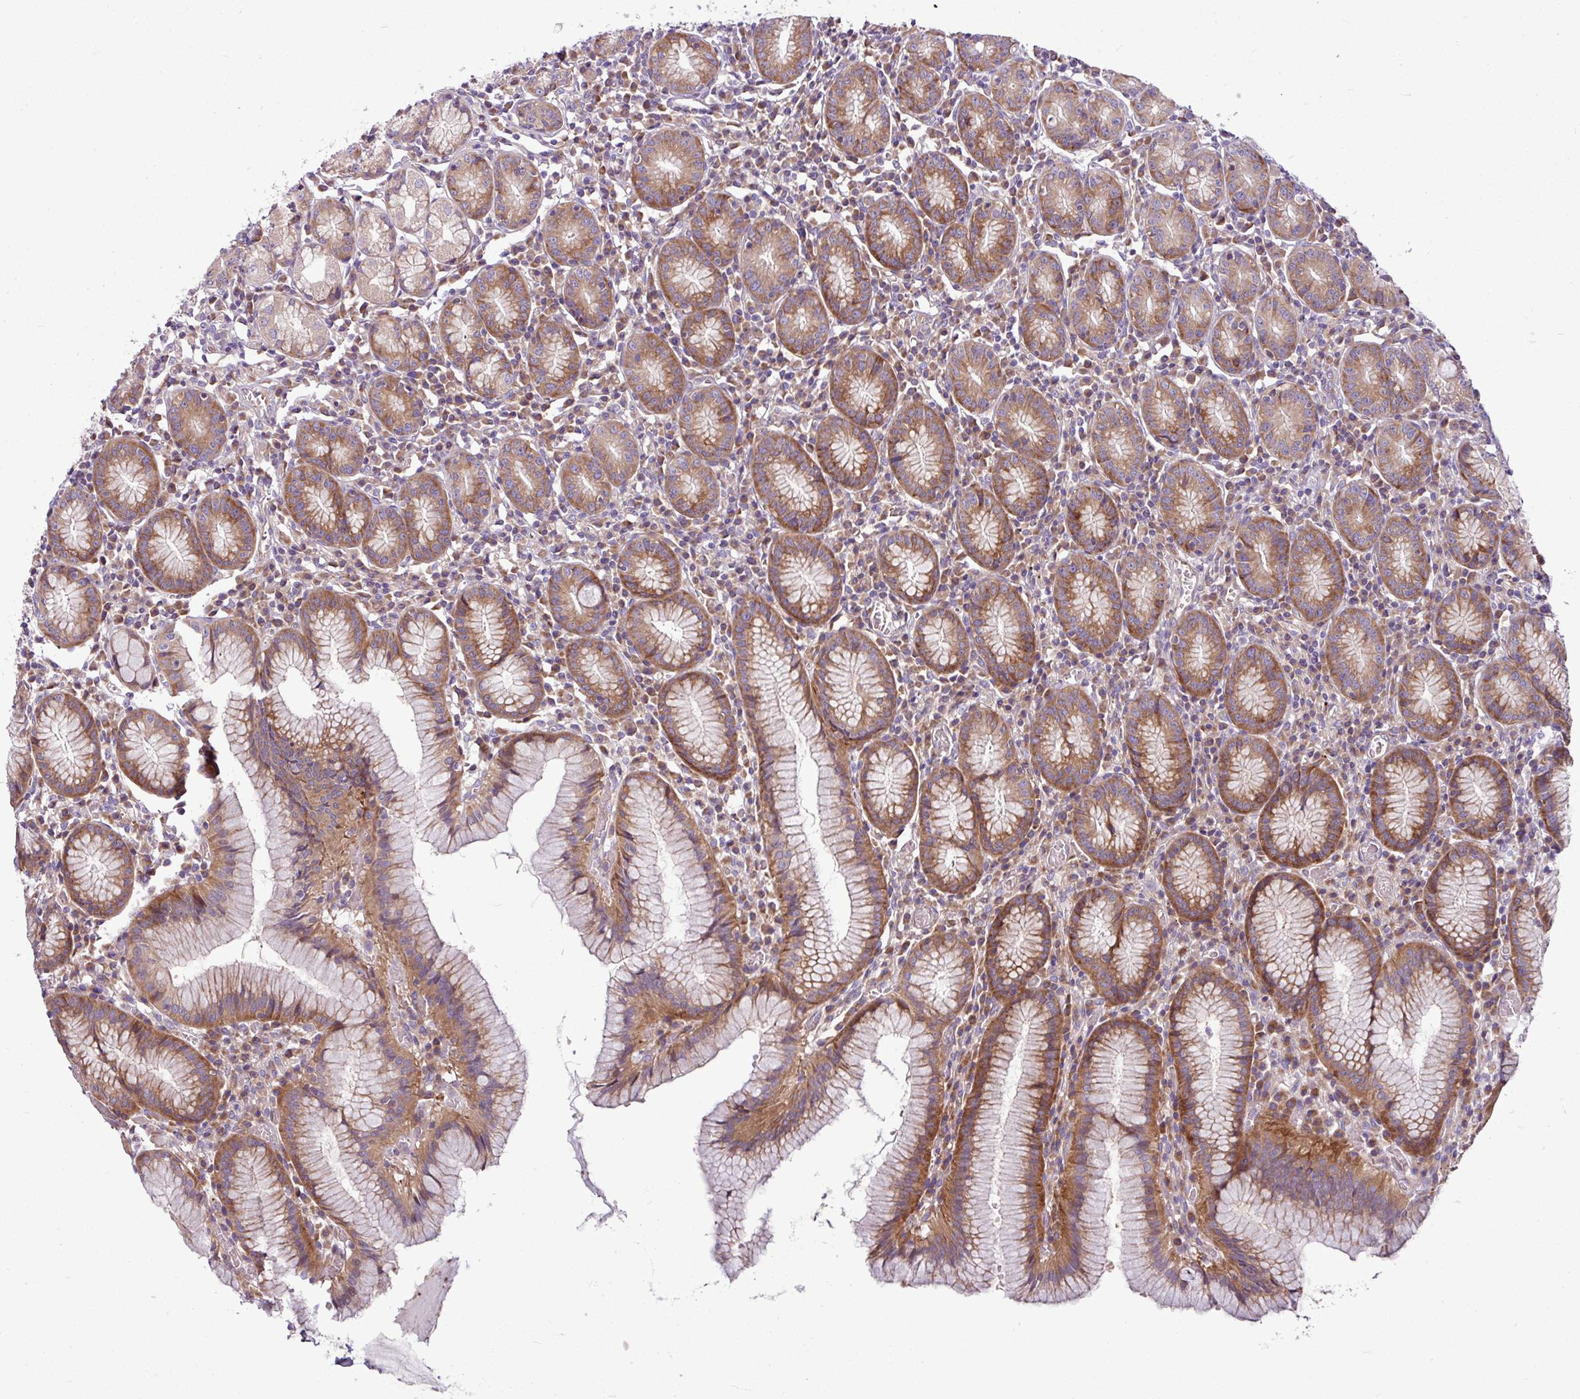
{"staining": {"intensity": "strong", "quantity": ">75%", "location": "cytoplasmic/membranous"}, "tissue": "stomach", "cell_type": "Glandular cells", "image_type": "normal", "snomed": [{"axis": "morphology", "description": "Normal tissue, NOS"}, {"axis": "topography", "description": "Stomach"}], "caption": "A high-resolution histopathology image shows immunohistochemistry (IHC) staining of unremarkable stomach, which exhibits strong cytoplasmic/membranous staining in about >75% of glandular cells. Nuclei are stained in blue.", "gene": "MROH2A", "patient": {"sex": "male", "age": 55}}